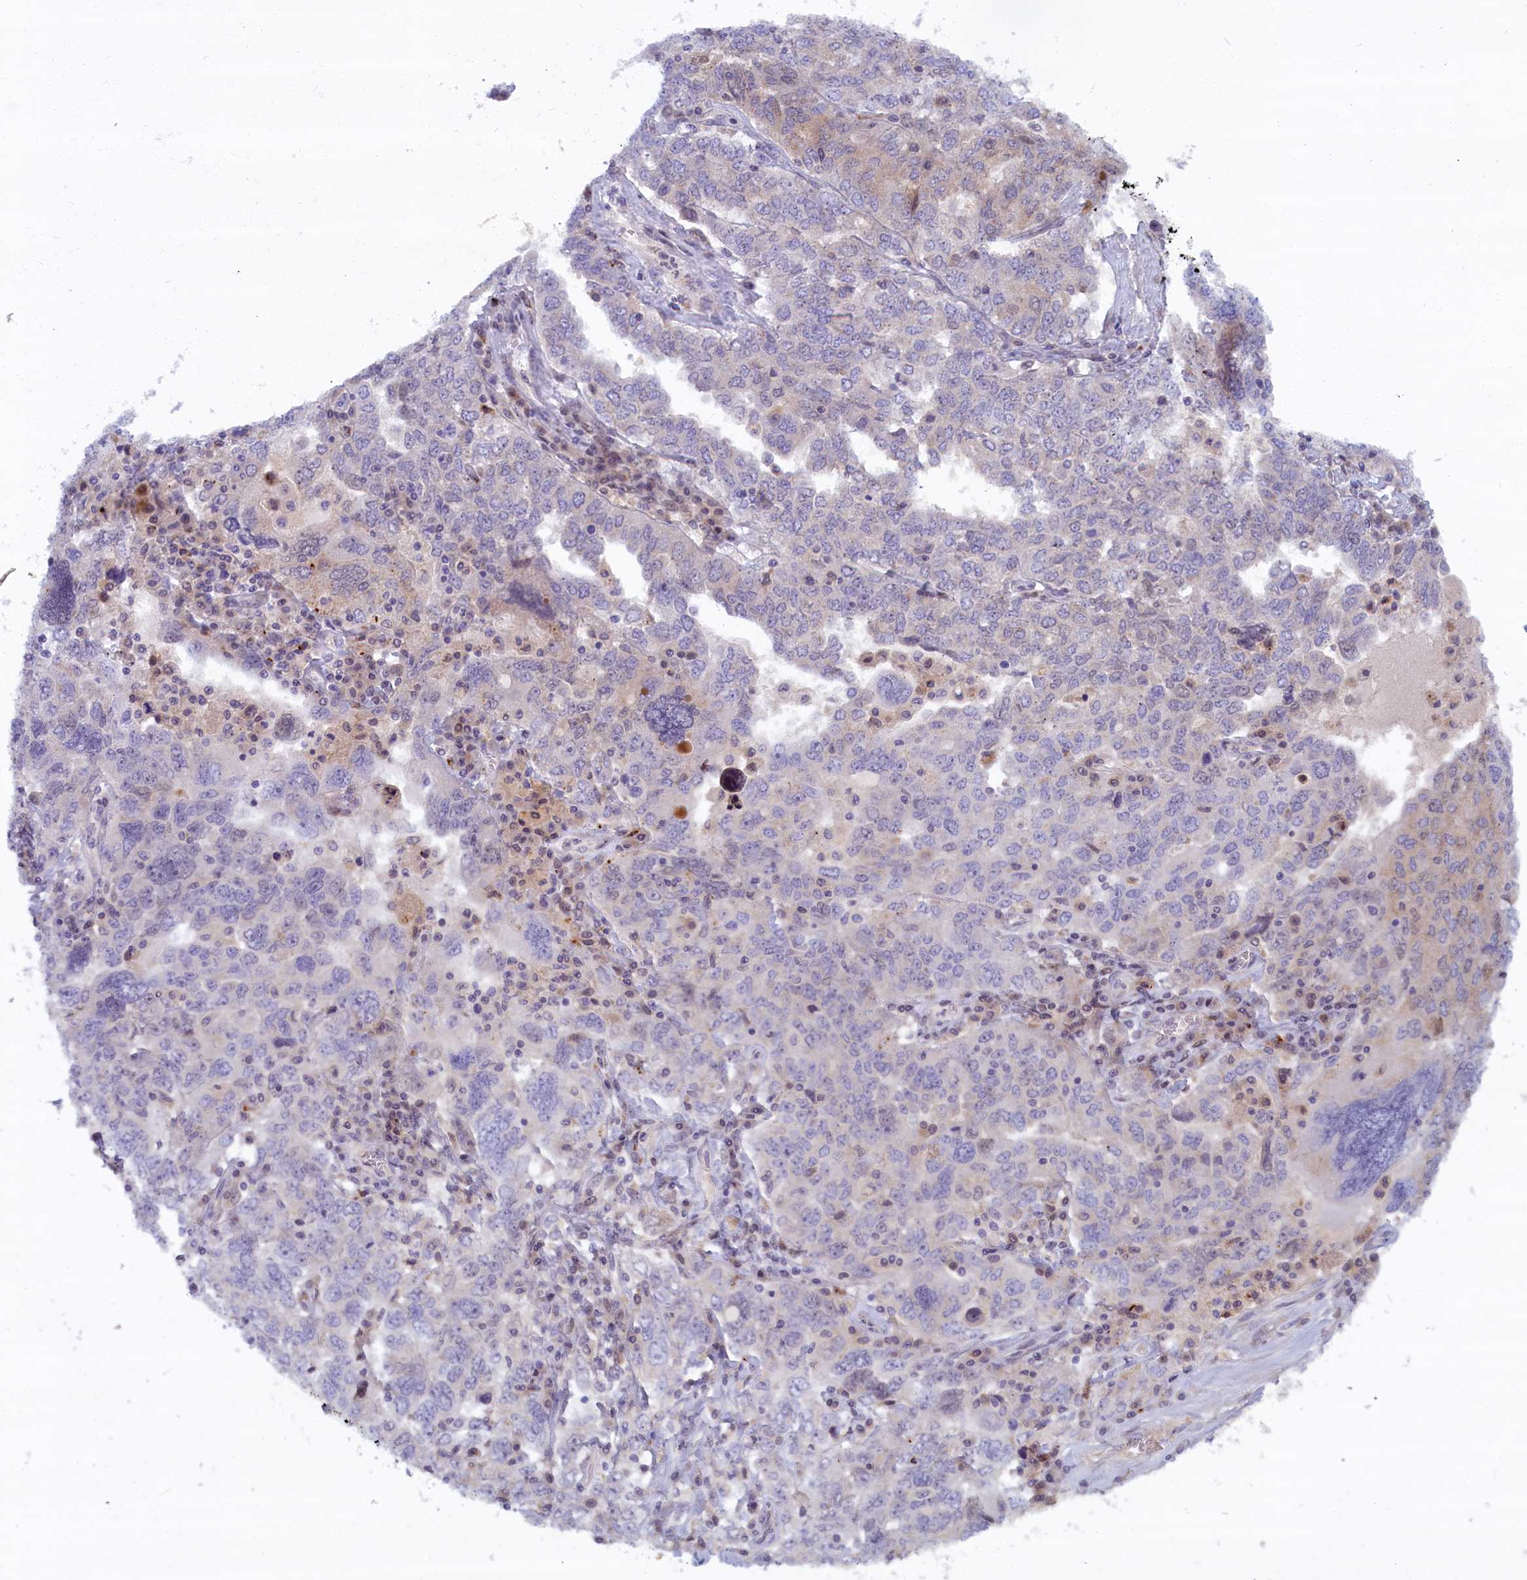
{"staining": {"intensity": "negative", "quantity": "none", "location": "none"}, "tissue": "ovarian cancer", "cell_type": "Tumor cells", "image_type": "cancer", "snomed": [{"axis": "morphology", "description": "Carcinoma, endometroid"}, {"axis": "topography", "description": "Ovary"}], "caption": "Tumor cells are negative for protein expression in human ovarian endometroid carcinoma.", "gene": "FCSK", "patient": {"sex": "female", "age": 62}}